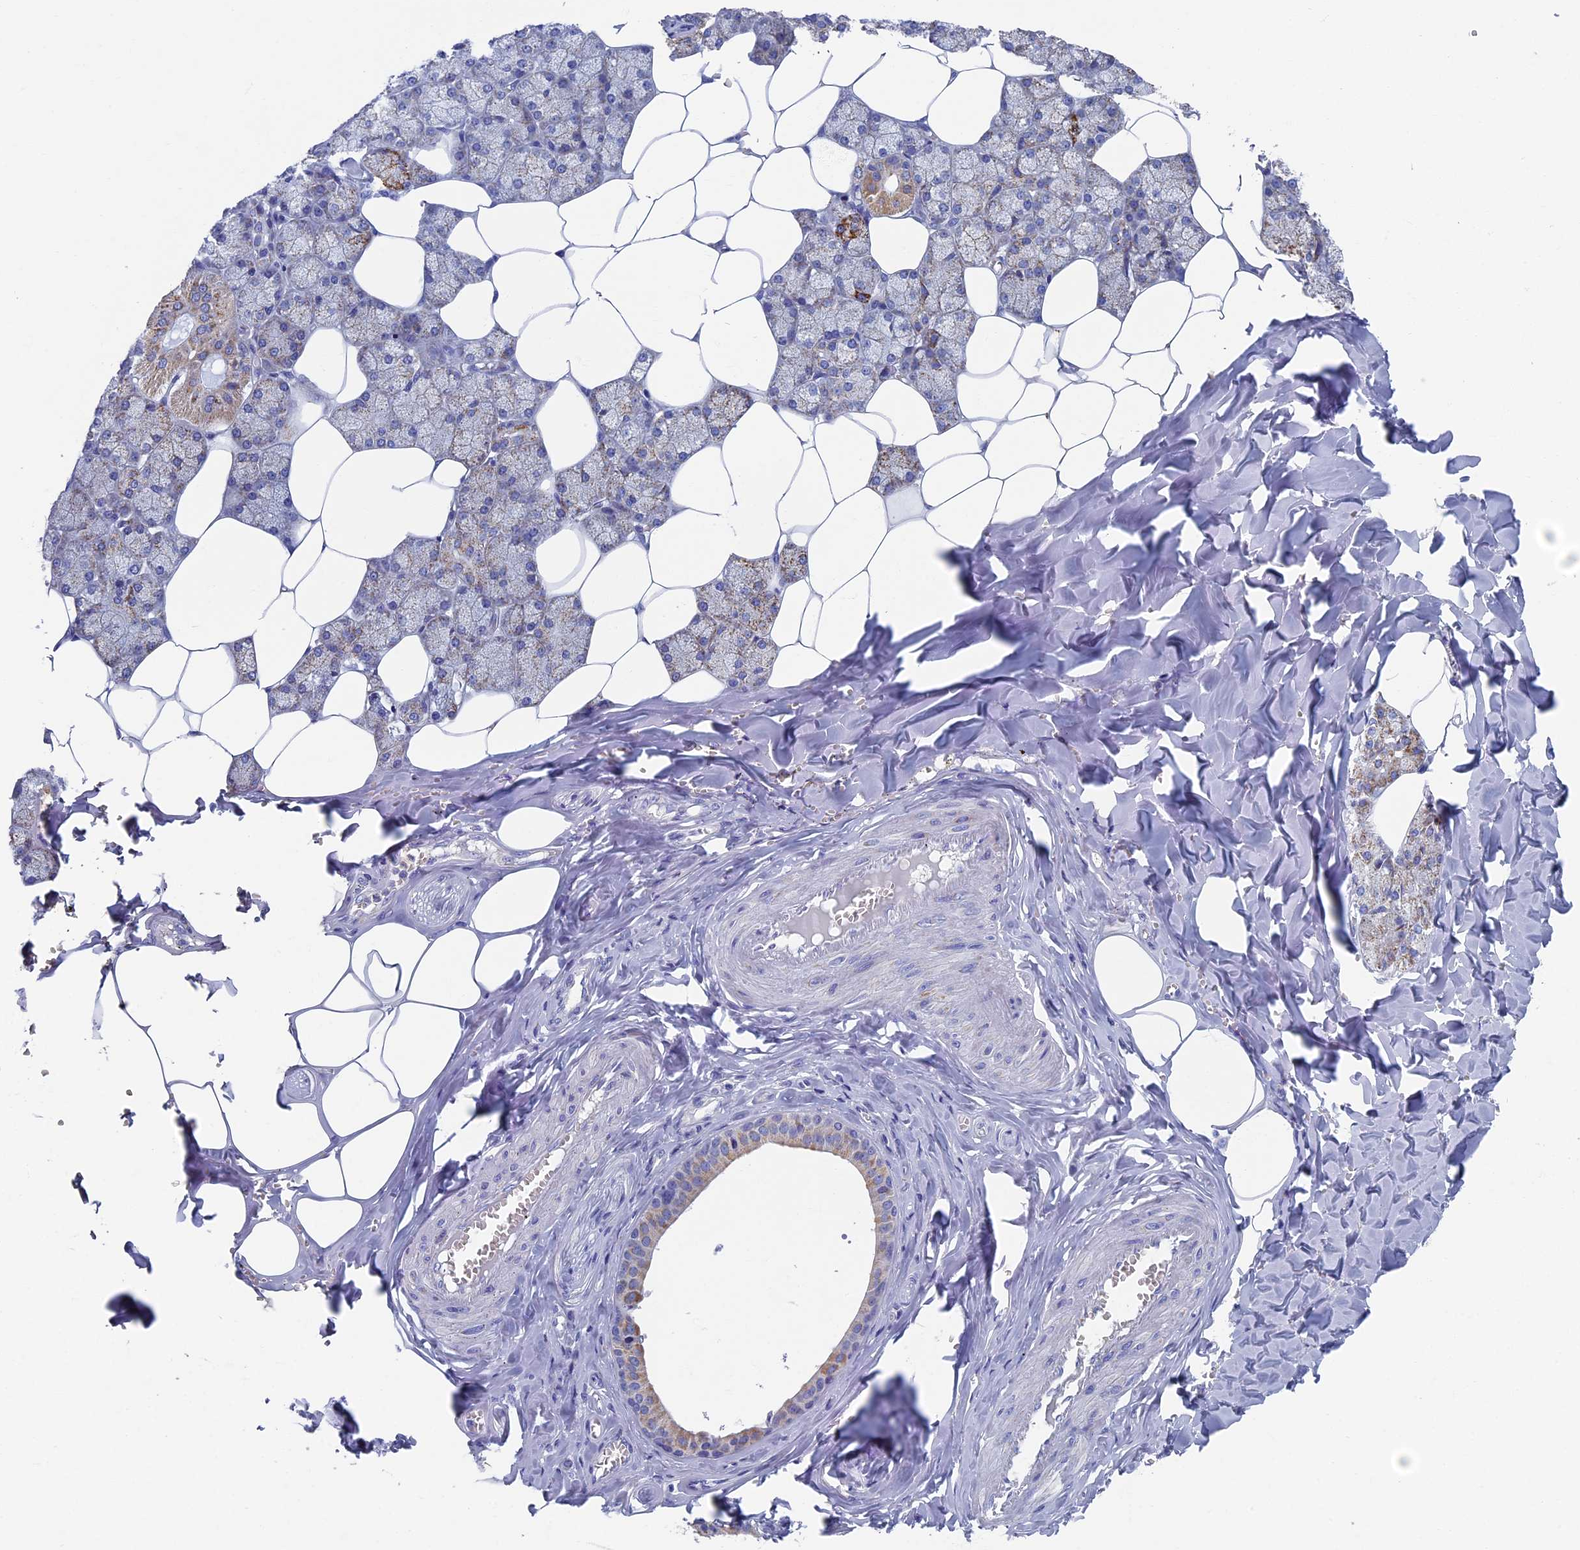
{"staining": {"intensity": "moderate", "quantity": "25%-75%", "location": "cytoplasmic/membranous"}, "tissue": "salivary gland", "cell_type": "Glandular cells", "image_type": "normal", "snomed": [{"axis": "morphology", "description": "Normal tissue, NOS"}, {"axis": "topography", "description": "Salivary gland"}], "caption": "Unremarkable salivary gland shows moderate cytoplasmic/membranous expression in about 25%-75% of glandular cells.", "gene": "OAT", "patient": {"sex": "male", "age": 62}}